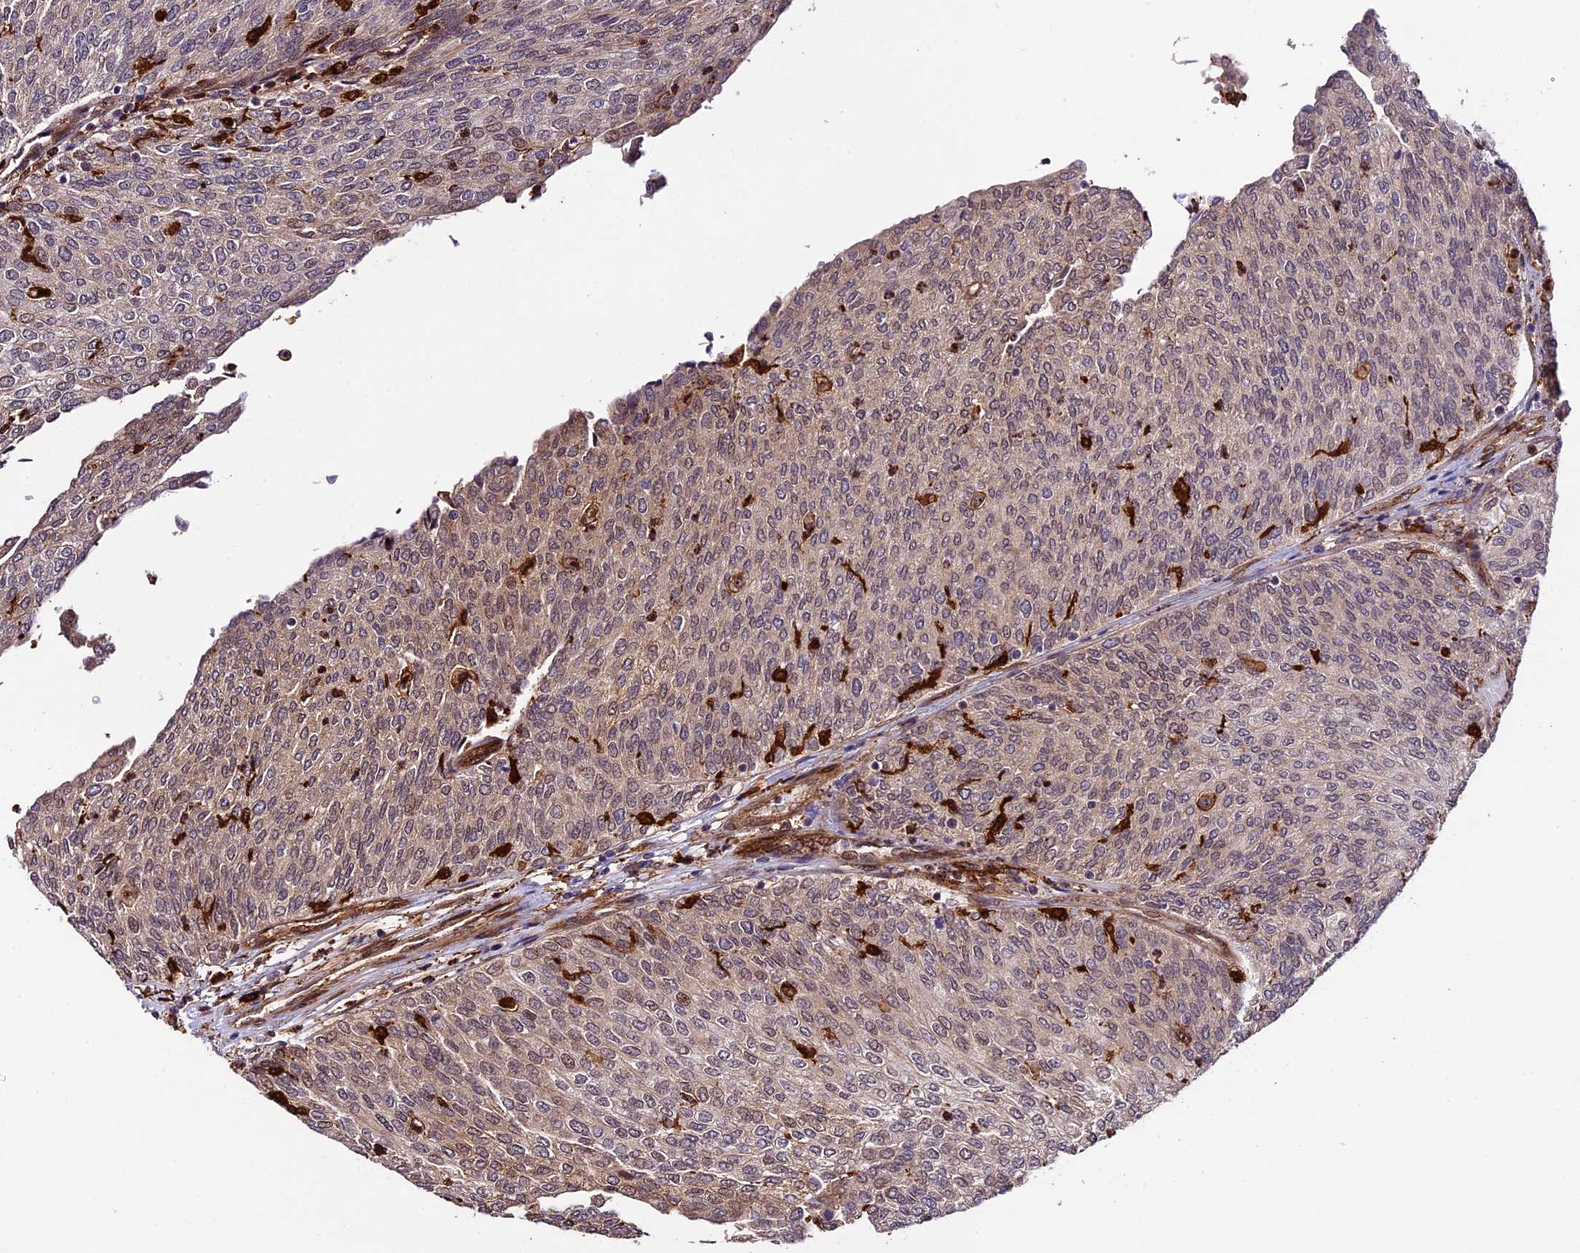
{"staining": {"intensity": "negative", "quantity": "none", "location": "none"}, "tissue": "urothelial cancer", "cell_type": "Tumor cells", "image_type": "cancer", "snomed": [{"axis": "morphology", "description": "Urothelial carcinoma, Low grade"}, {"axis": "topography", "description": "Urinary bladder"}], "caption": "A high-resolution micrograph shows IHC staining of urothelial carcinoma (low-grade), which displays no significant expression in tumor cells.", "gene": "HERPUD1", "patient": {"sex": "female", "age": 79}}